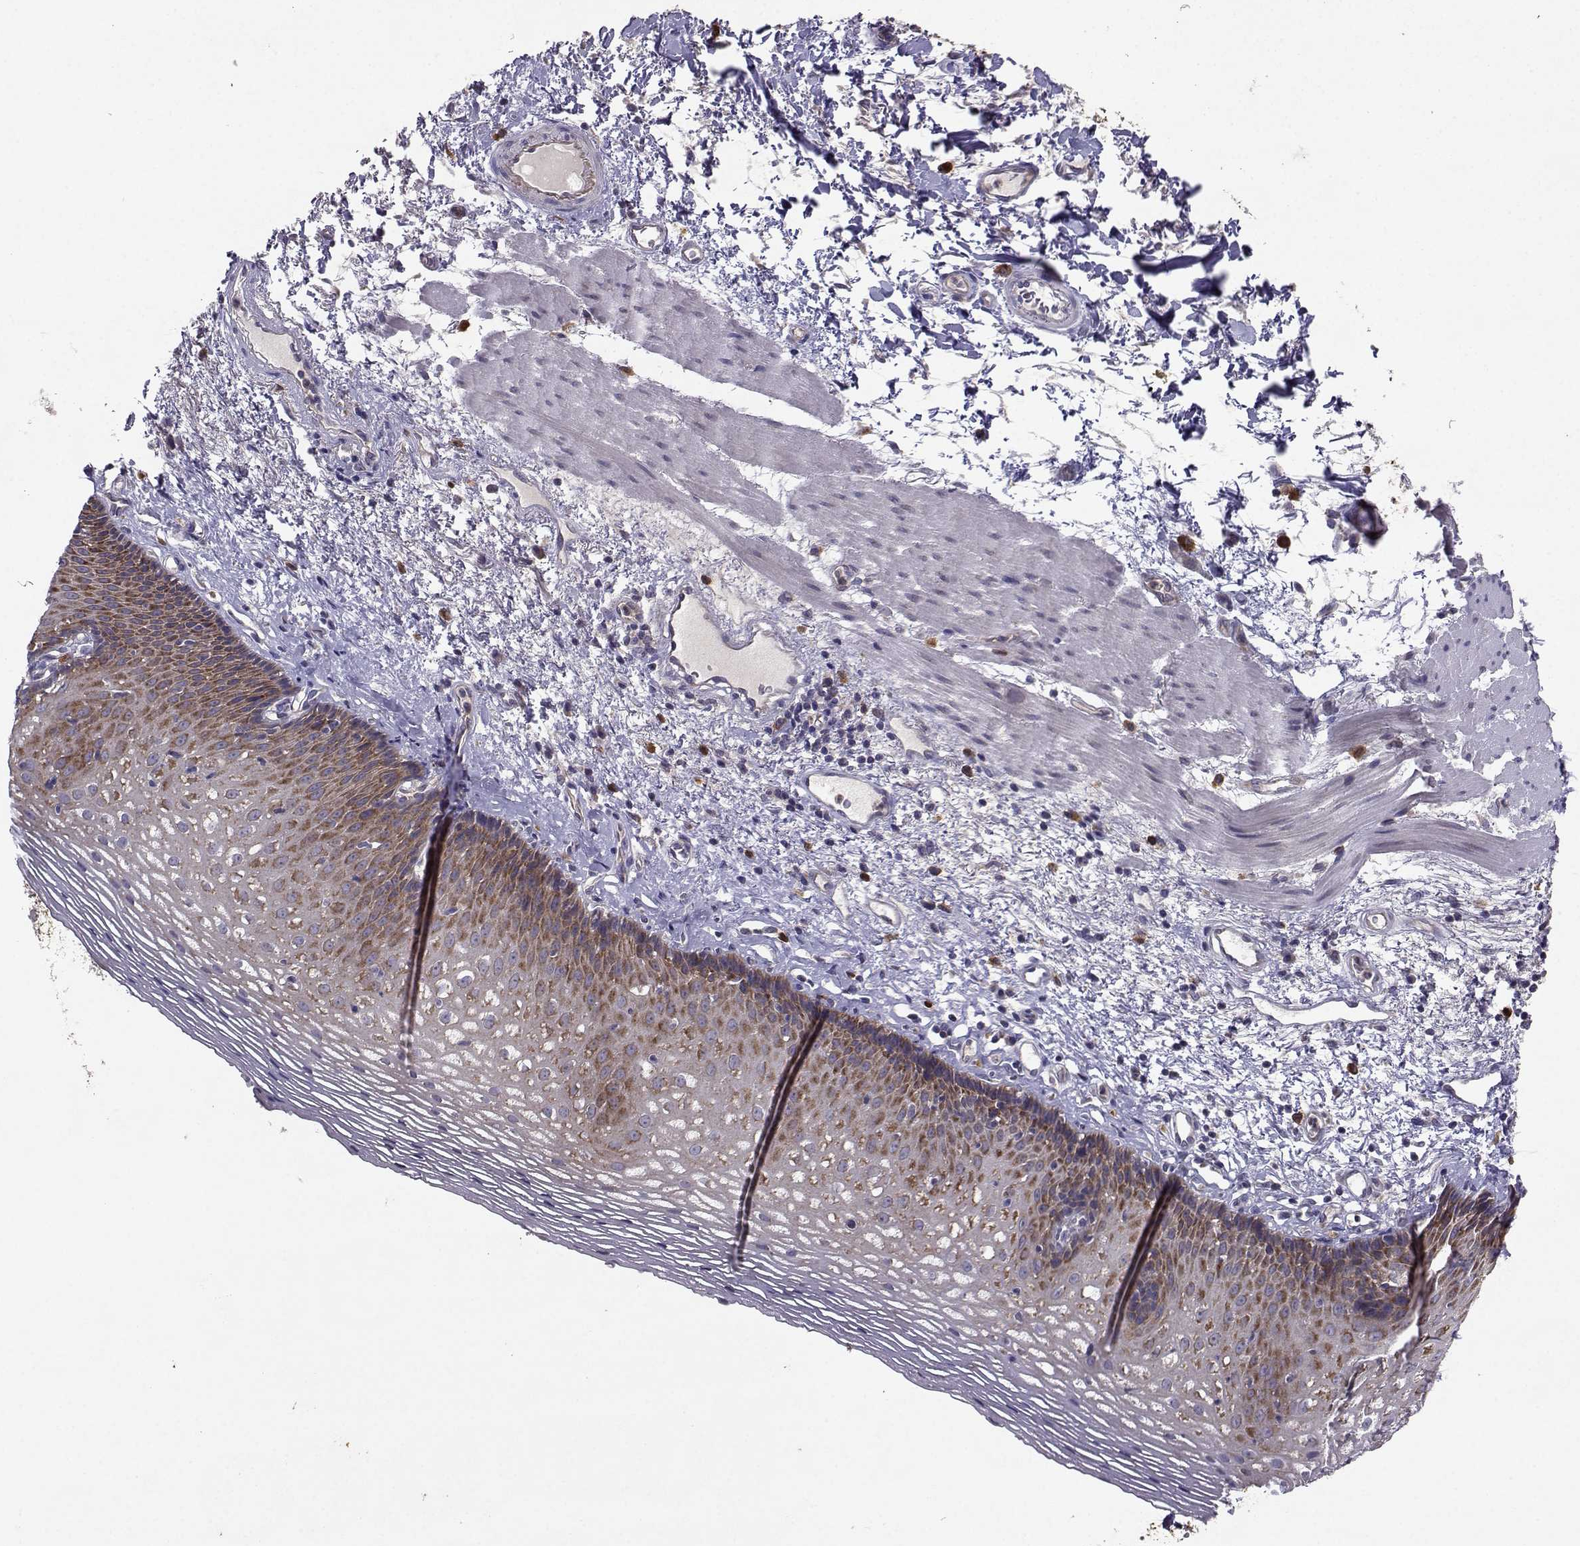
{"staining": {"intensity": "moderate", "quantity": "<25%", "location": "cytoplasmic/membranous"}, "tissue": "esophagus", "cell_type": "Squamous epithelial cells", "image_type": "normal", "snomed": [{"axis": "morphology", "description": "Normal tissue, NOS"}, {"axis": "topography", "description": "Esophagus"}], "caption": "Protein expression analysis of normal human esophagus reveals moderate cytoplasmic/membranous positivity in approximately <25% of squamous epithelial cells.", "gene": "STXBP5", "patient": {"sex": "male", "age": 76}}